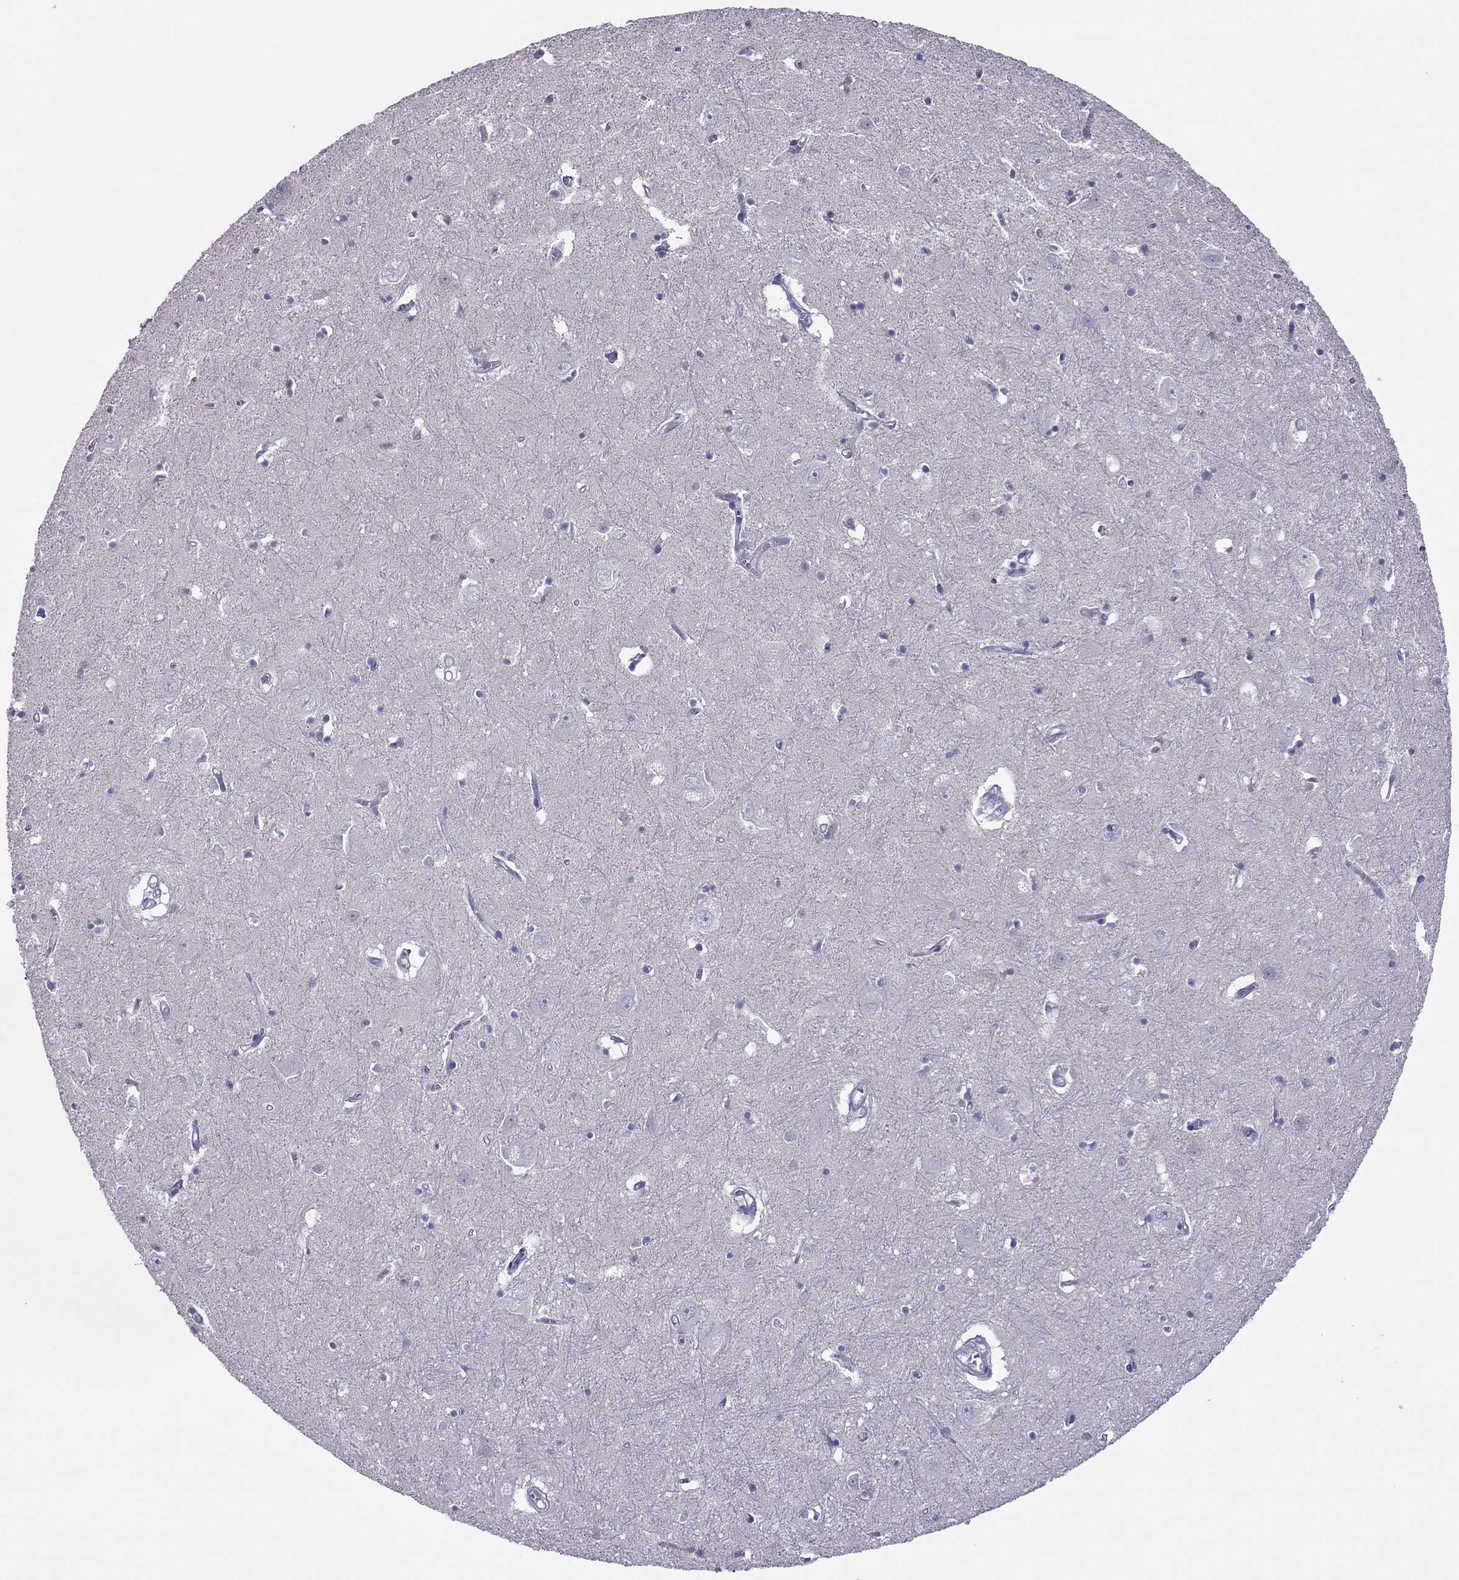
{"staining": {"intensity": "negative", "quantity": "none", "location": "none"}, "tissue": "caudate", "cell_type": "Glial cells", "image_type": "normal", "snomed": [{"axis": "morphology", "description": "Normal tissue, NOS"}, {"axis": "topography", "description": "Lateral ventricle wall"}], "caption": "High power microscopy micrograph of an IHC image of normal caudate, revealing no significant positivity in glial cells. Nuclei are stained in blue.", "gene": "SPINT3", "patient": {"sex": "male", "age": 54}}